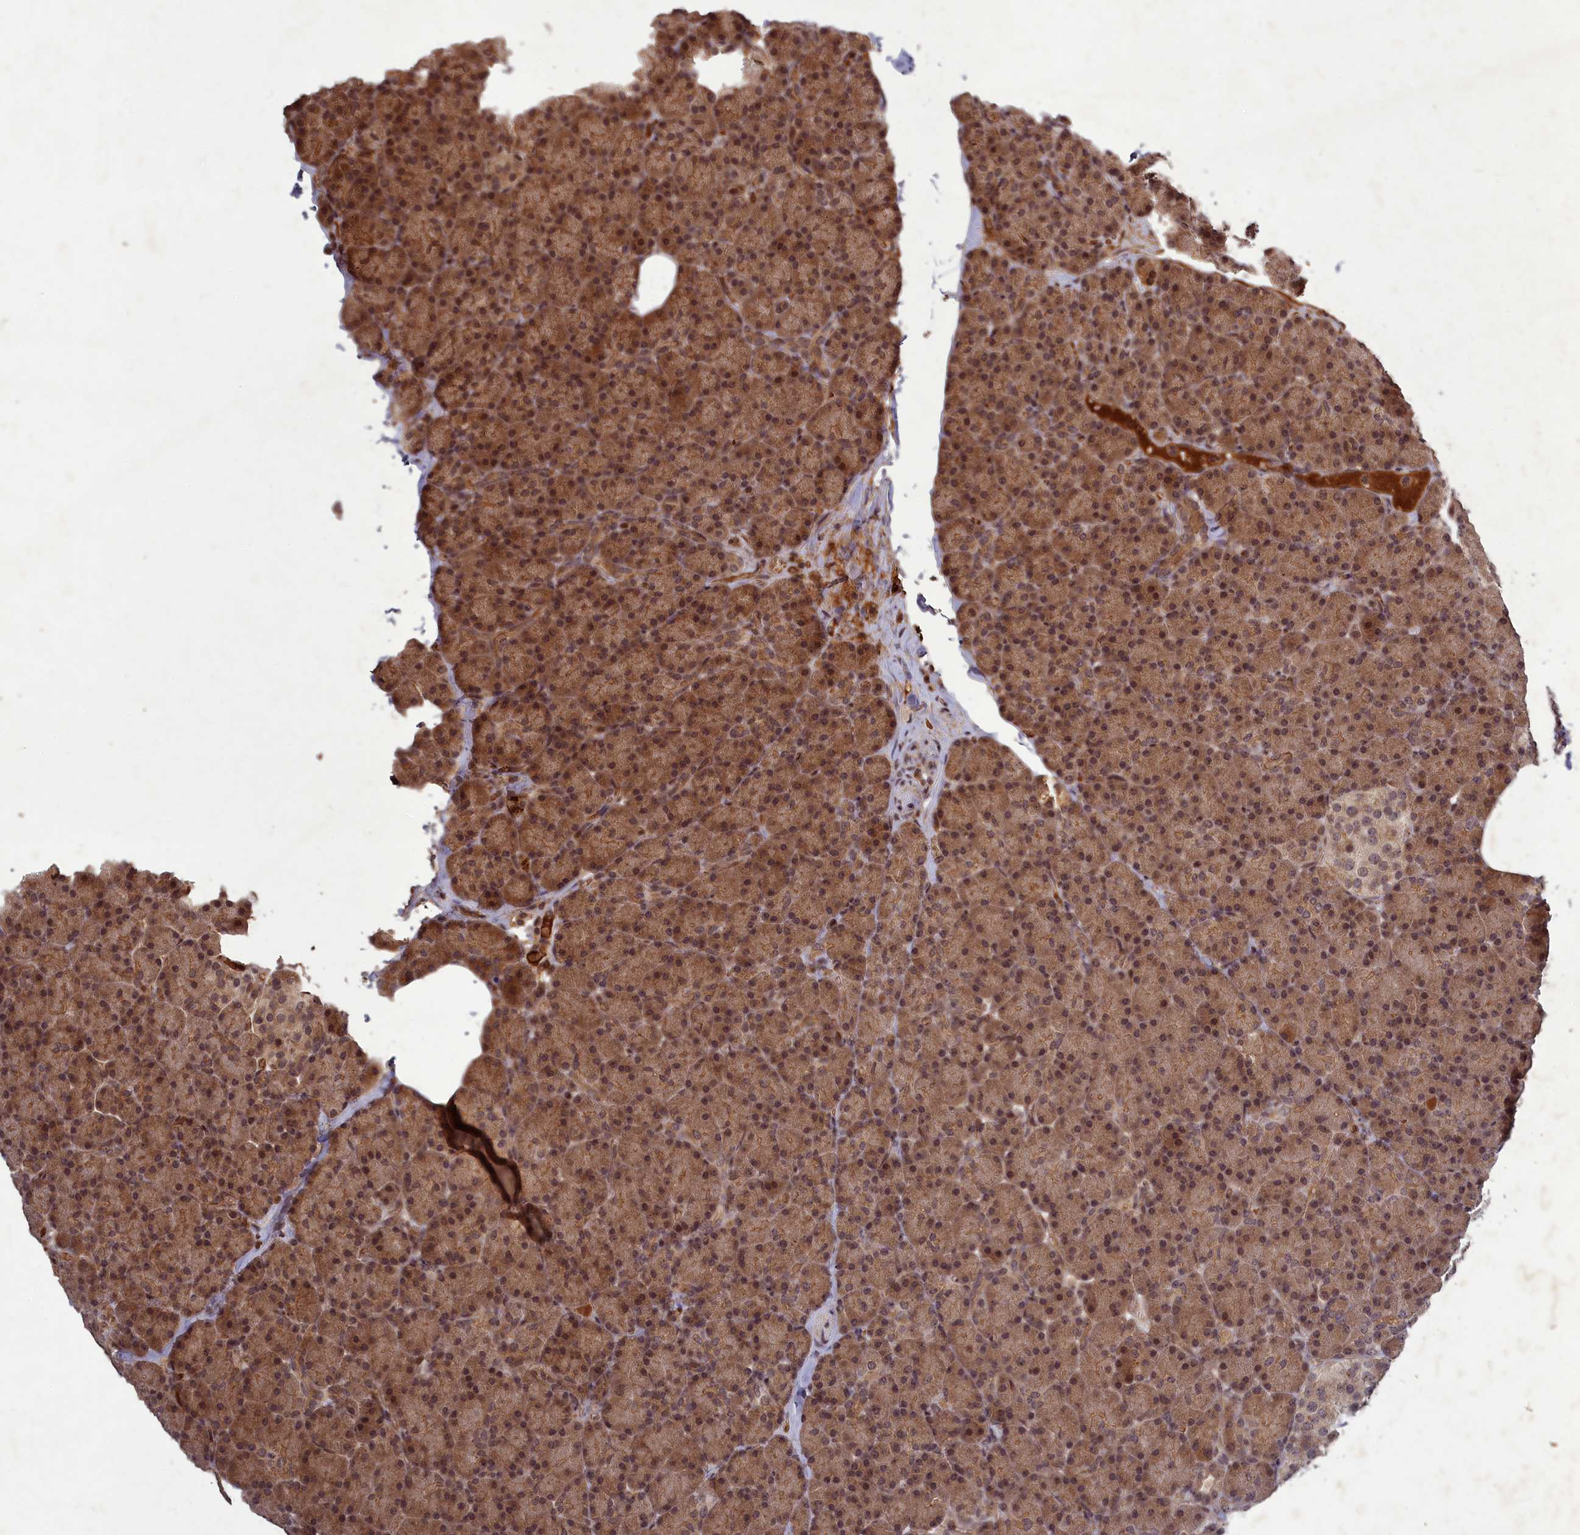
{"staining": {"intensity": "moderate", "quantity": ">75%", "location": "cytoplasmic/membranous,nuclear"}, "tissue": "pancreas", "cell_type": "Exocrine glandular cells", "image_type": "normal", "snomed": [{"axis": "morphology", "description": "Normal tissue, NOS"}, {"axis": "topography", "description": "Pancreas"}], "caption": "The micrograph shows immunohistochemical staining of unremarkable pancreas. There is moderate cytoplasmic/membranous,nuclear staining is appreciated in about >75% of exocrine glandular cells.", "gene": "SRMS", "patient": {"sex": "female", "age": 43}}